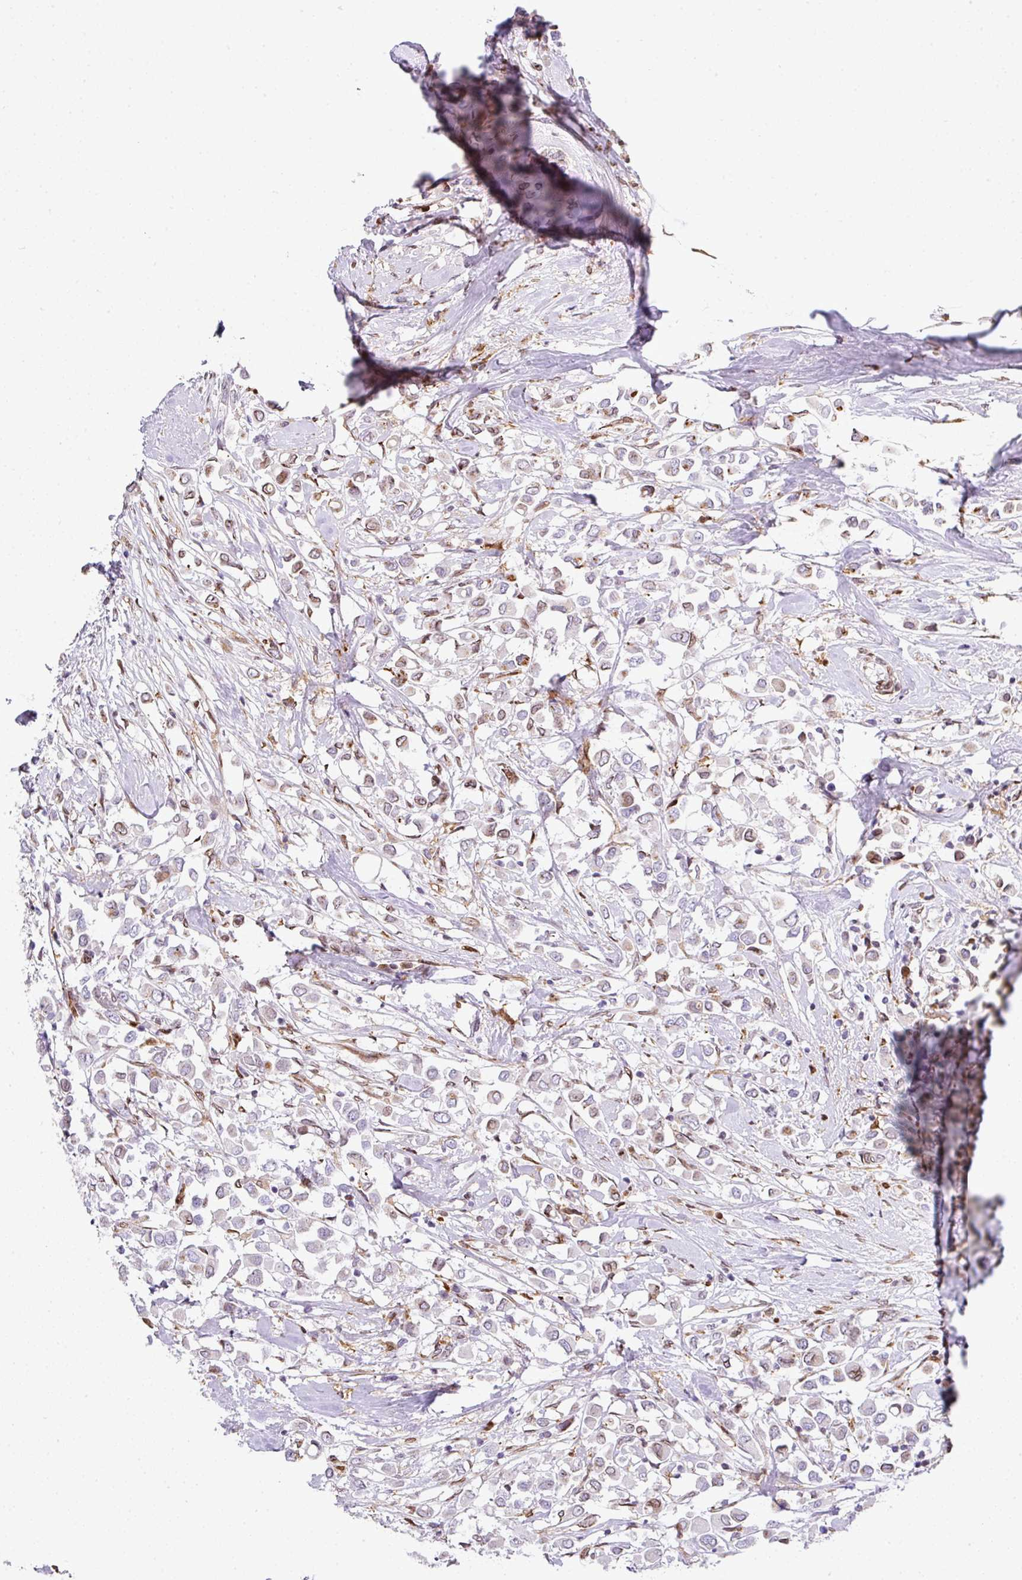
{"staining": {"intensity": "weak", "quantity": "<25%", "location": "nuclear"}, "tissue": "breast cancer", "cell_type": "Tumor cells", "image_type": "cancer", "snomed": [{"axis": "morphology", "description": "Duct carcinoma"}, {"axis": "topography", "description": "Breast"}], "caption": "Human breast cancer (intraductal carcinoma) stained for a protein using IHC reveals no positivity in tumor cells.", "gene": "PLK1", "patient": {"sex": "female", "age": 61}}